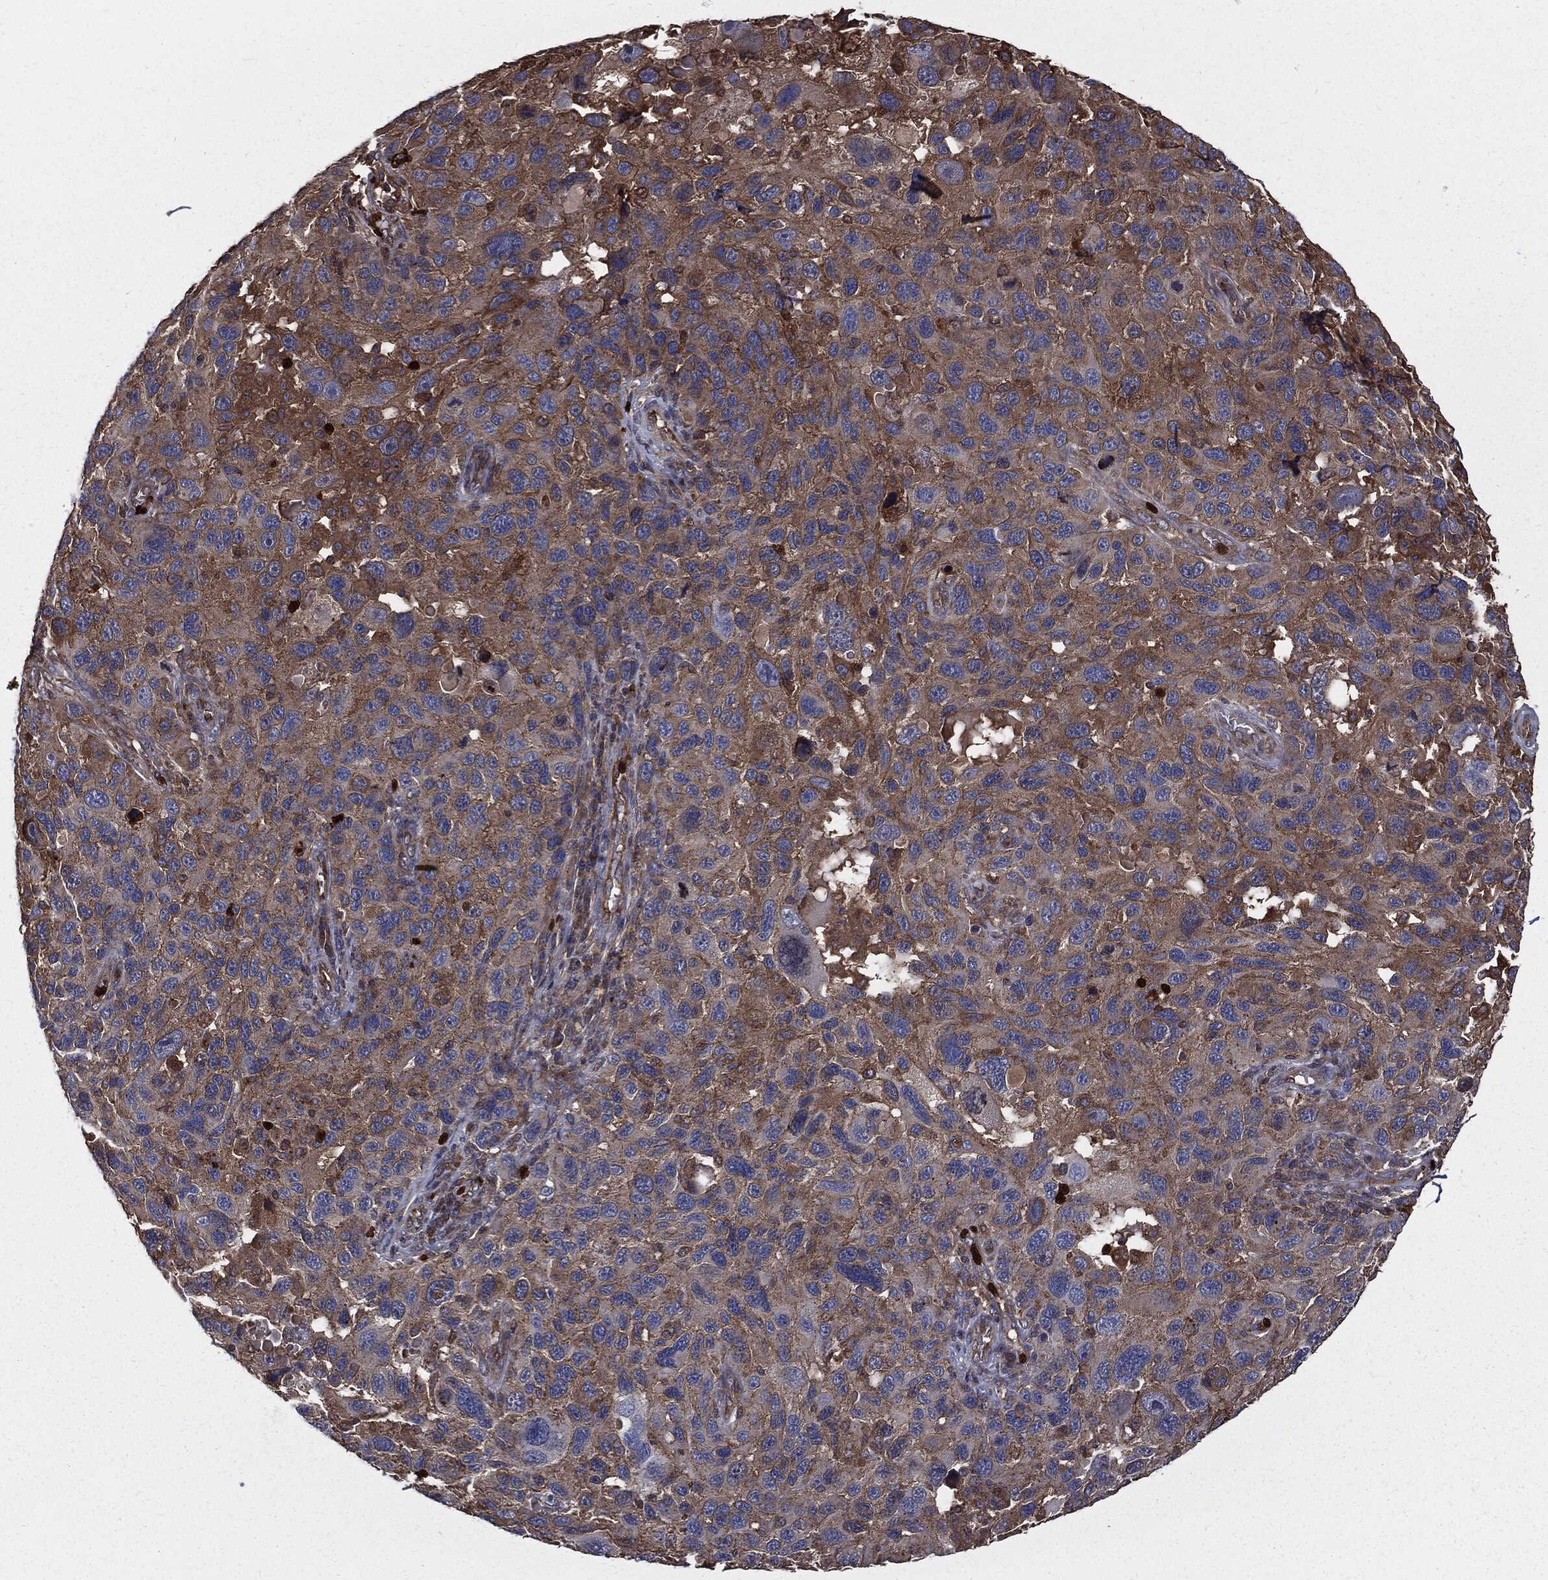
{"staining": {"intensity": "strong", "quantity": "25%-75%", "location": "cytoplasmic/membranous"}, "tissue": "melanoma", "cell_type": "Tumor cells", "image_type": "cancer", "snomed": [{"axis": "morphology", "description": "Malignant melanoma, NOS"}, {"axis": "topography", "description": "Skin"}], "caption": "DAB immunohistochemical staining of human melanoma shows strong cytoplasmic/membranous protein positivity in approximately 25%-75% of tumor cells. The protein of interest is shown in brown color, while the nuclei are stained blue.", "gene": "PDCD6IP", "patient": {"sex": "male", "age": 53}}